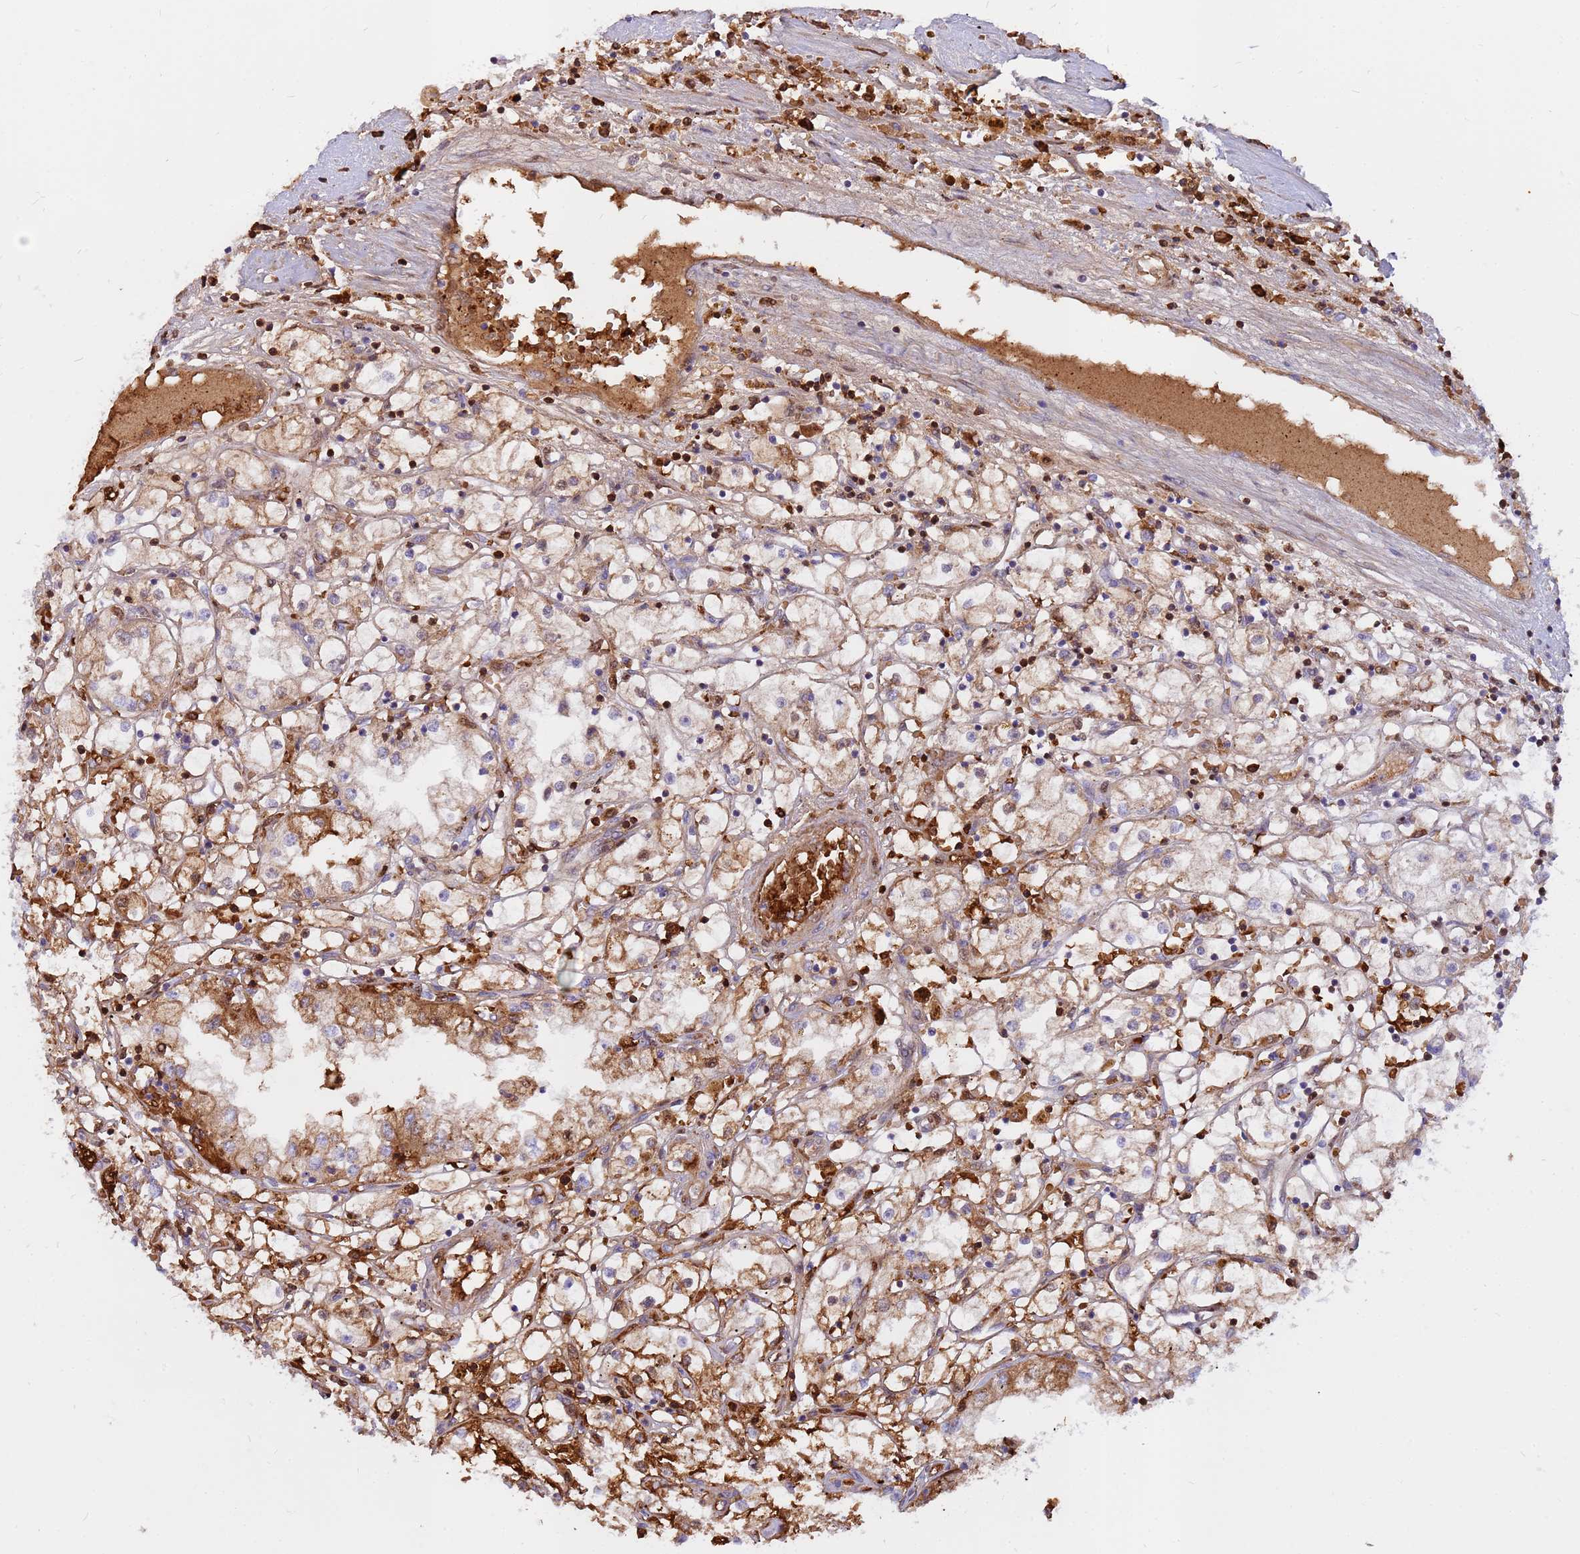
{"staining": {"intensity": "strong", "quantity": "25%-75%", "location": "cytoplasmic/membranous"}, "tissue": "renal cancer", "cell_type": "Tumor cells", "image_type": "cancer", "snomed": [{"axis": "morphology", "description": "Adenocarcinoma, NOS"}, {"axis": "topography", "description": "Kidney"}], "caption": "Renal cancer stained with IHC exhibits strong cytoplasmic/membranous expression in approximately 25%-75% of tumor cells. (DAB (3,3'-diaminobenzidine) = brown stain, brightfield microscopy at high magnification).", "gene": "ZNF669", "patient": {"sex": "male", "age": 56}}